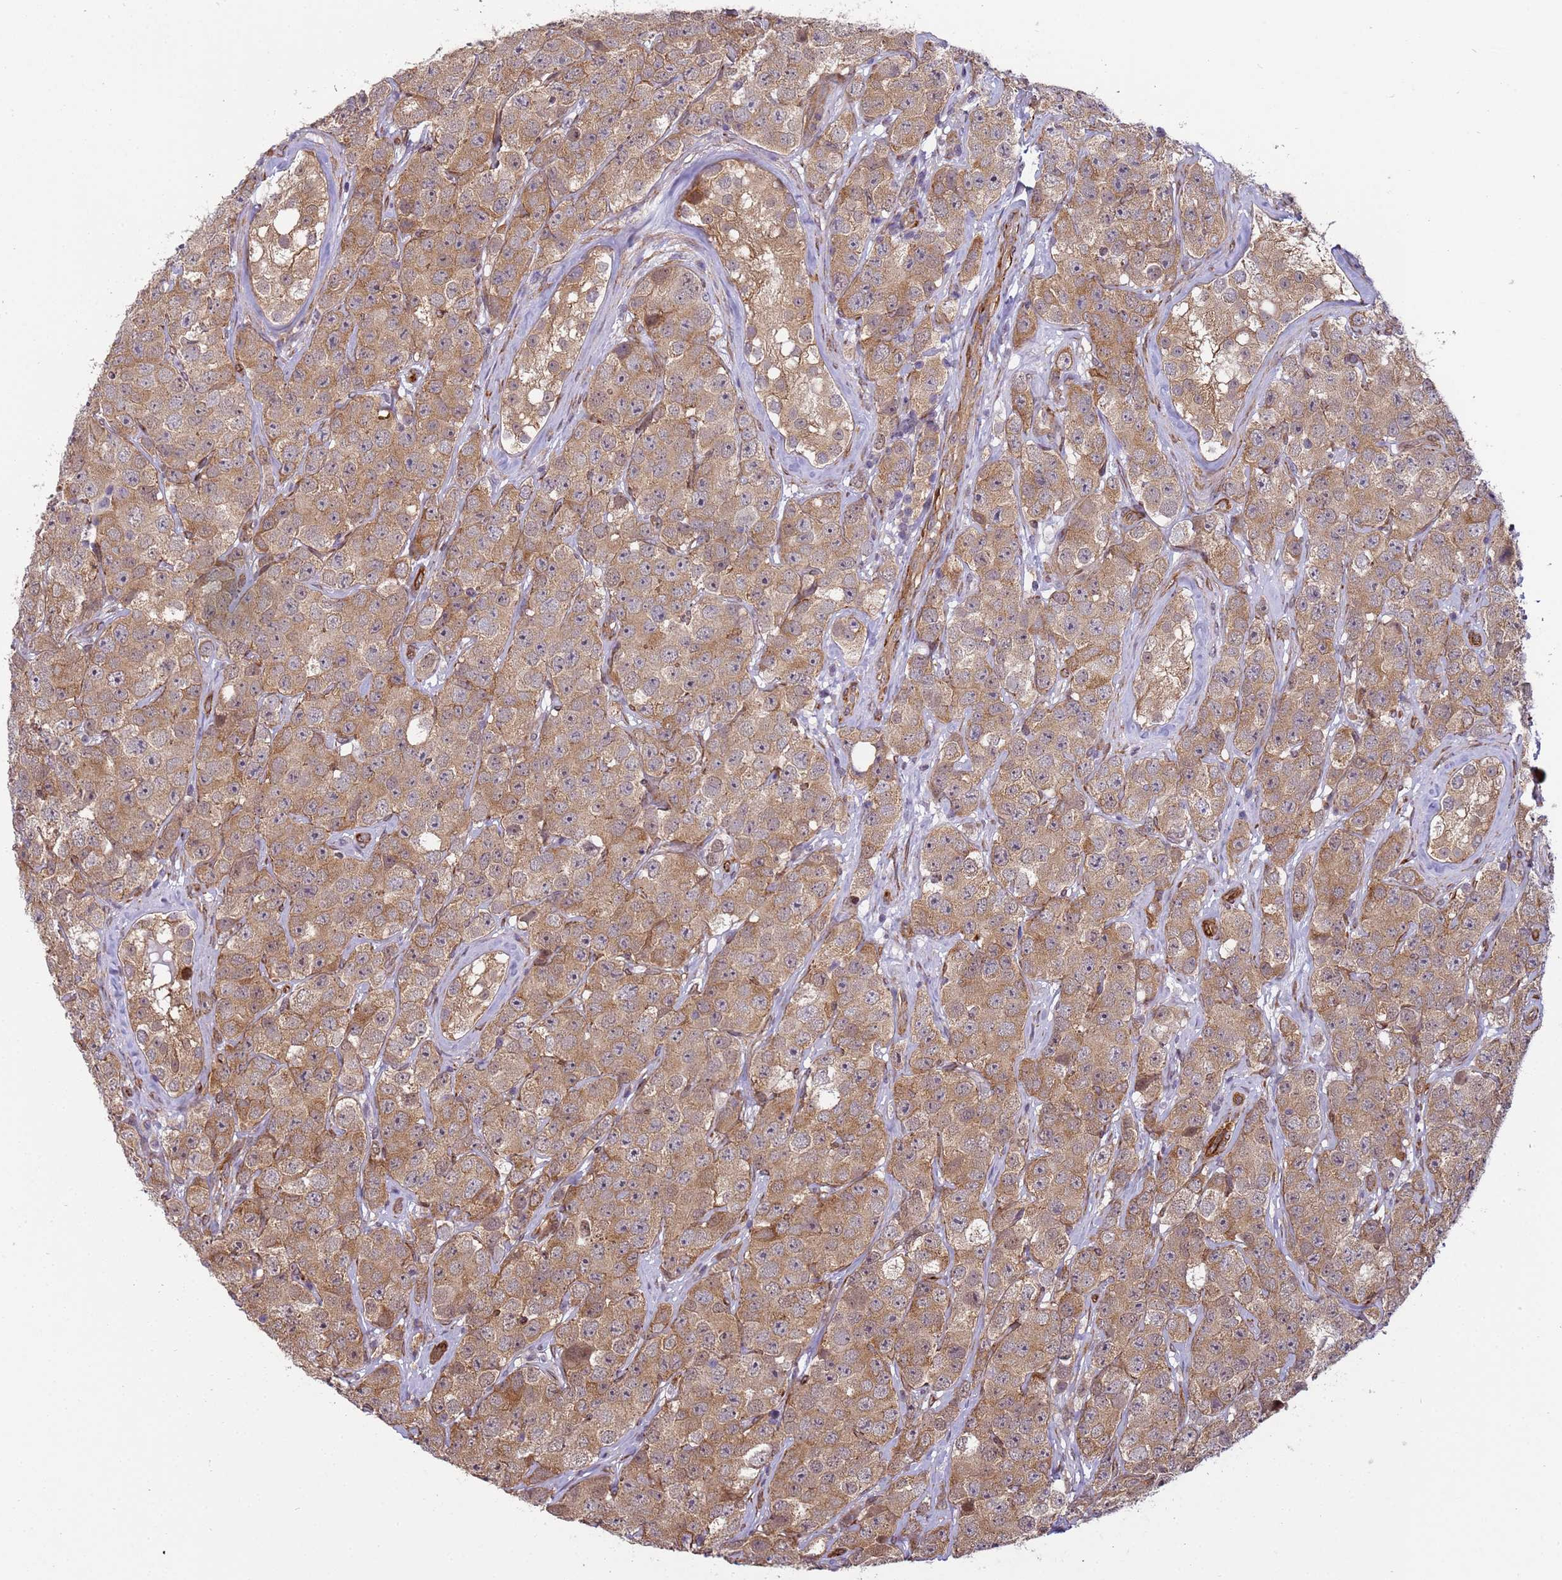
{"staining": {"intensity": "moderate", "quantity": ">75%", "location": "cytoplasmic/membranous"}, "tissue": "testis cancer", "cell_type": "Tumor cells", "image_type": "cancer", "snomed": [{"axis": "morphology", "description": "Seminoma, NOS"}, {"axis": "topography", "description": "Testis"}], "caption": "A brown stain highlights moderate cytoplasmic/membranous staining of a protein in seminoma (testis) tumor cells. The protein of interest is shown in brown color, while the nuclei are stained blue.", "gene": "ITGB4", "patient": {"sex": "male", "age": 28}}